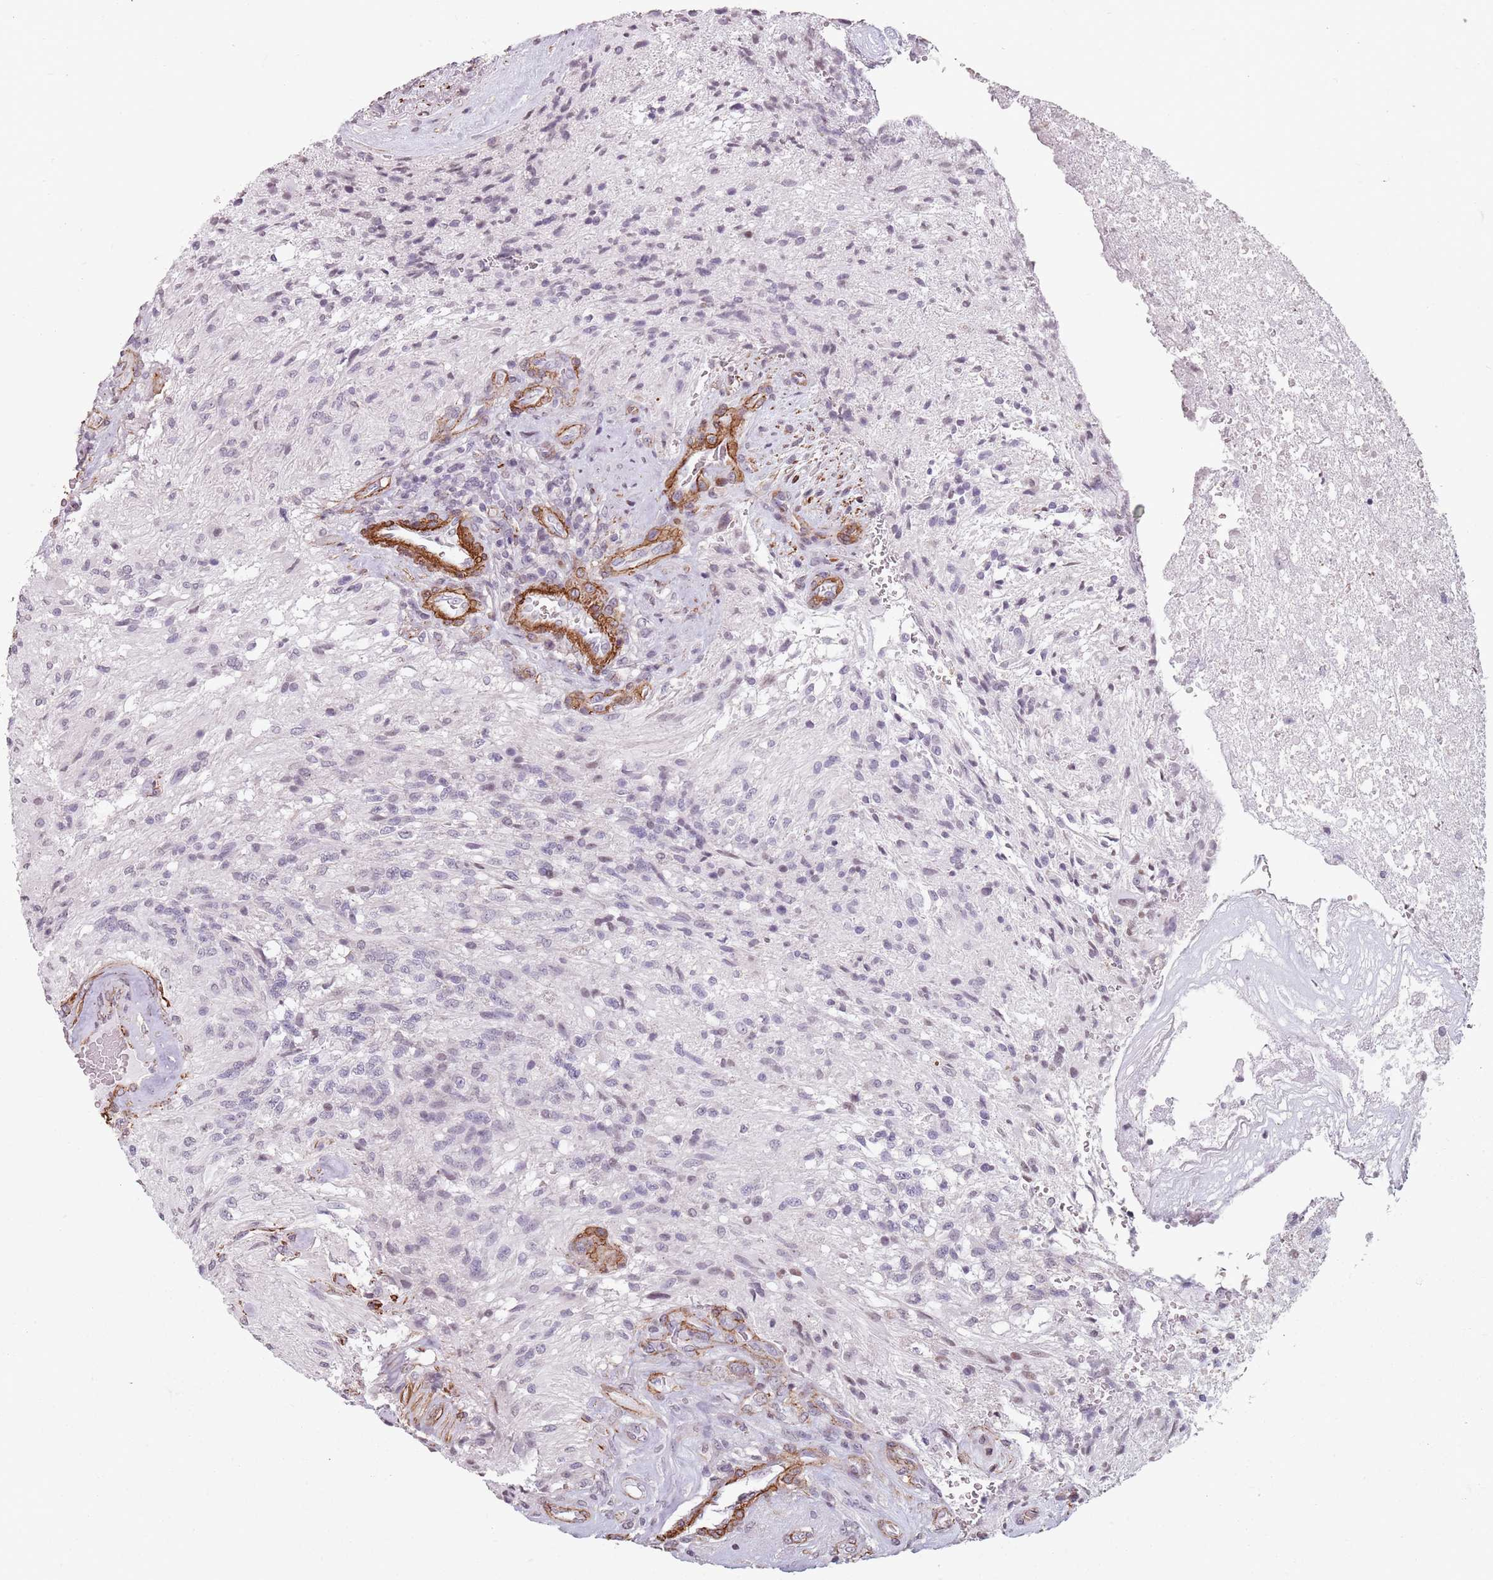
{"staining": {"intensity": "negative", "quantity": "none", "location": "none"}, "tissue": "glioma", "cell_type": "Tumor cells", "image_type": "cancer", "snomed": [{"axis": "morphology", "description": "Glioma, malignant, High grade"}, {"axis": "topography", "description": "Brain"}], "caption": "Immunohistochemistry image of neoplastic tissue: high-grade glioma (malignant) stained with DAB (3,3'-diaminobenzidine) exhibits no significant protein staining in tumor cells.", "gene": "TMC4", "patient": {"sex": "male", "age": 56}}